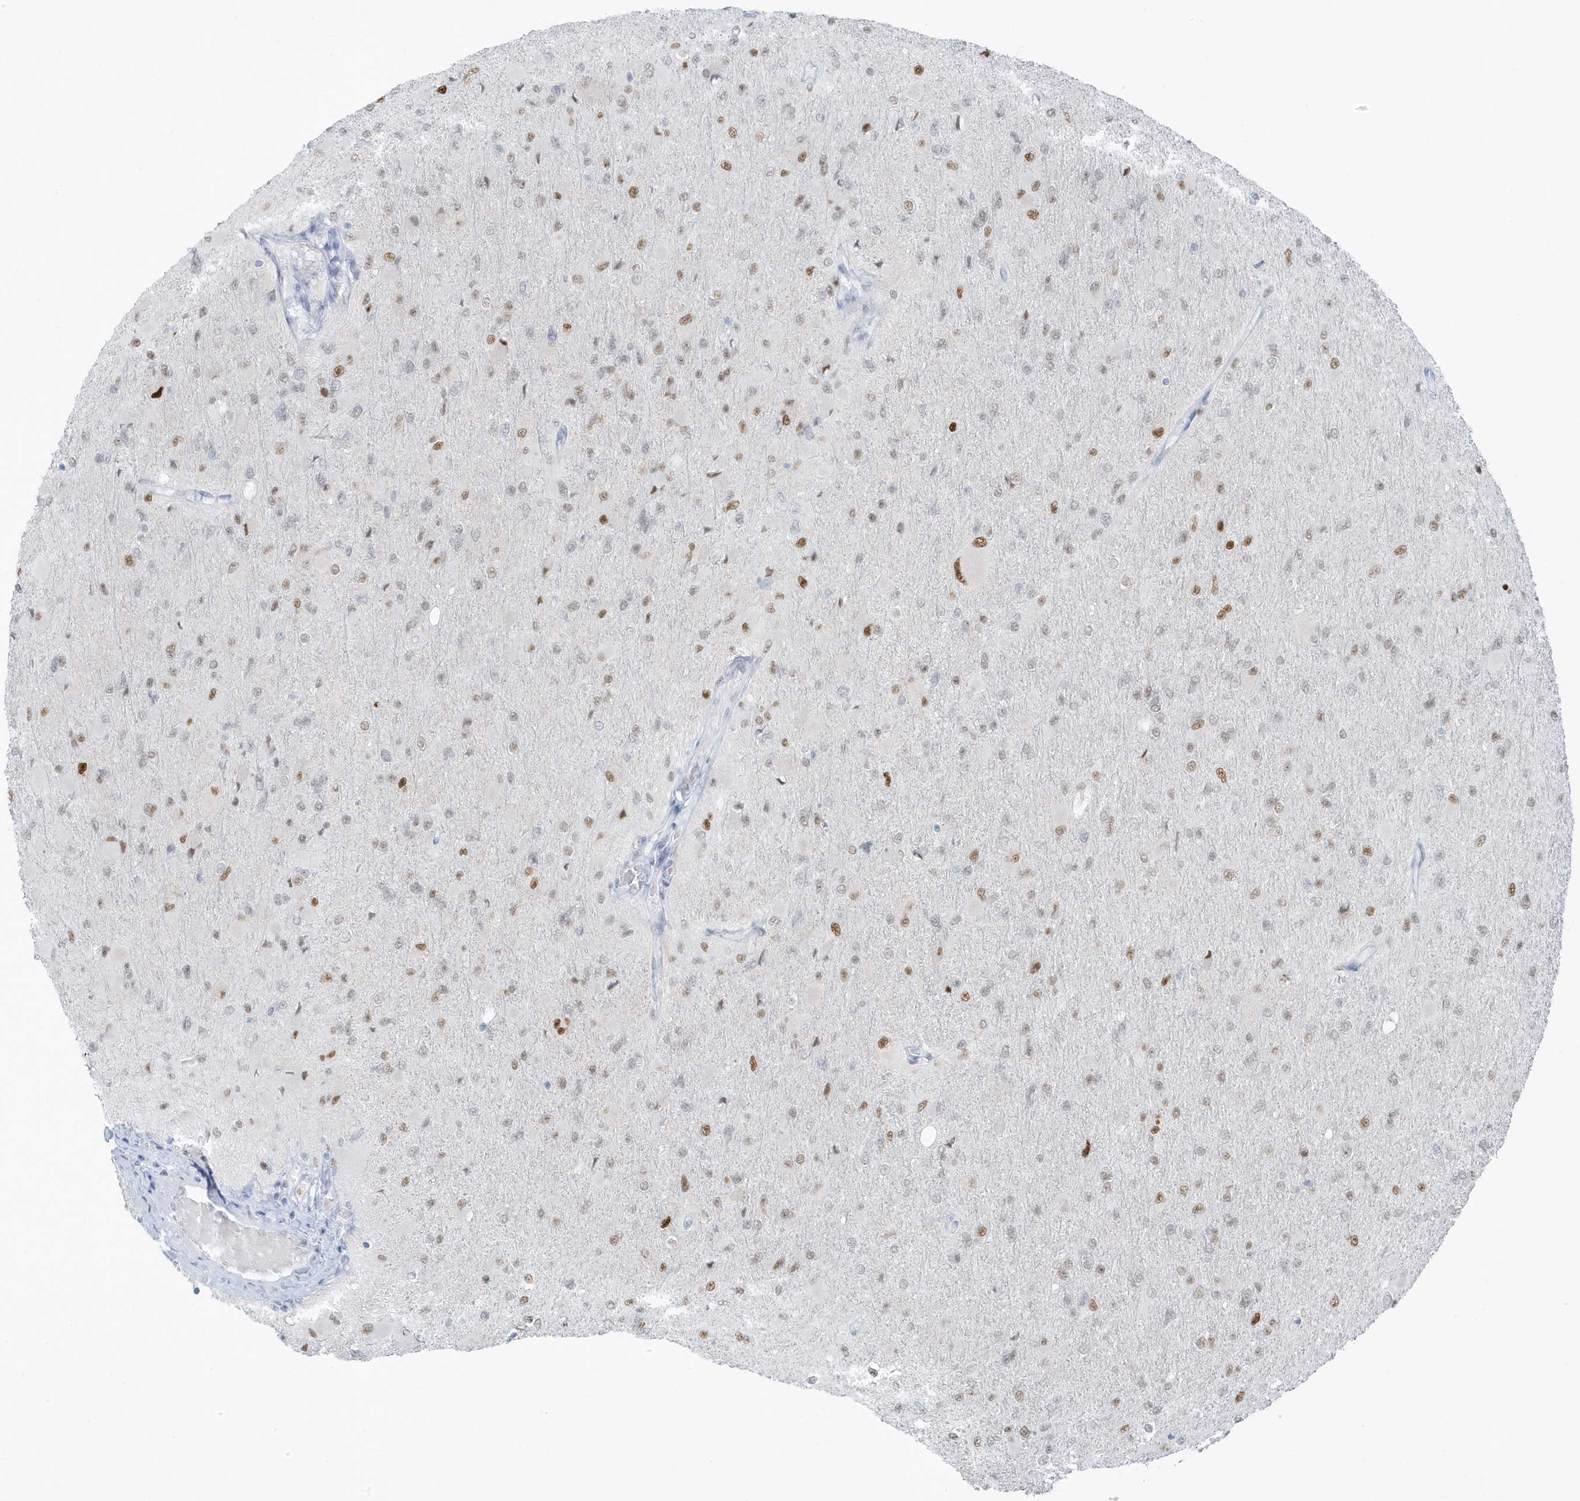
{"staining": {"intensity": "moderate", "quantity": "25%-75%", "location": "nuclear"}, "tissue": "glioma", "cell_type": "Tumor cells", "image_type": "cancer", "snomed": [{"axis": "morphology", "description": "Glioma, malignant, High grade"}, {"axis": "topography", "description": "Cerebral cortex"}], "caption": "Protein expression by IHC reveals moderate nuclear staining in approximately 25%-75% of tumor cells in glioma. Nuclei are stained in blue.", "gene": "SMIM34", "patient": {"sex": "female", "age": 36}}